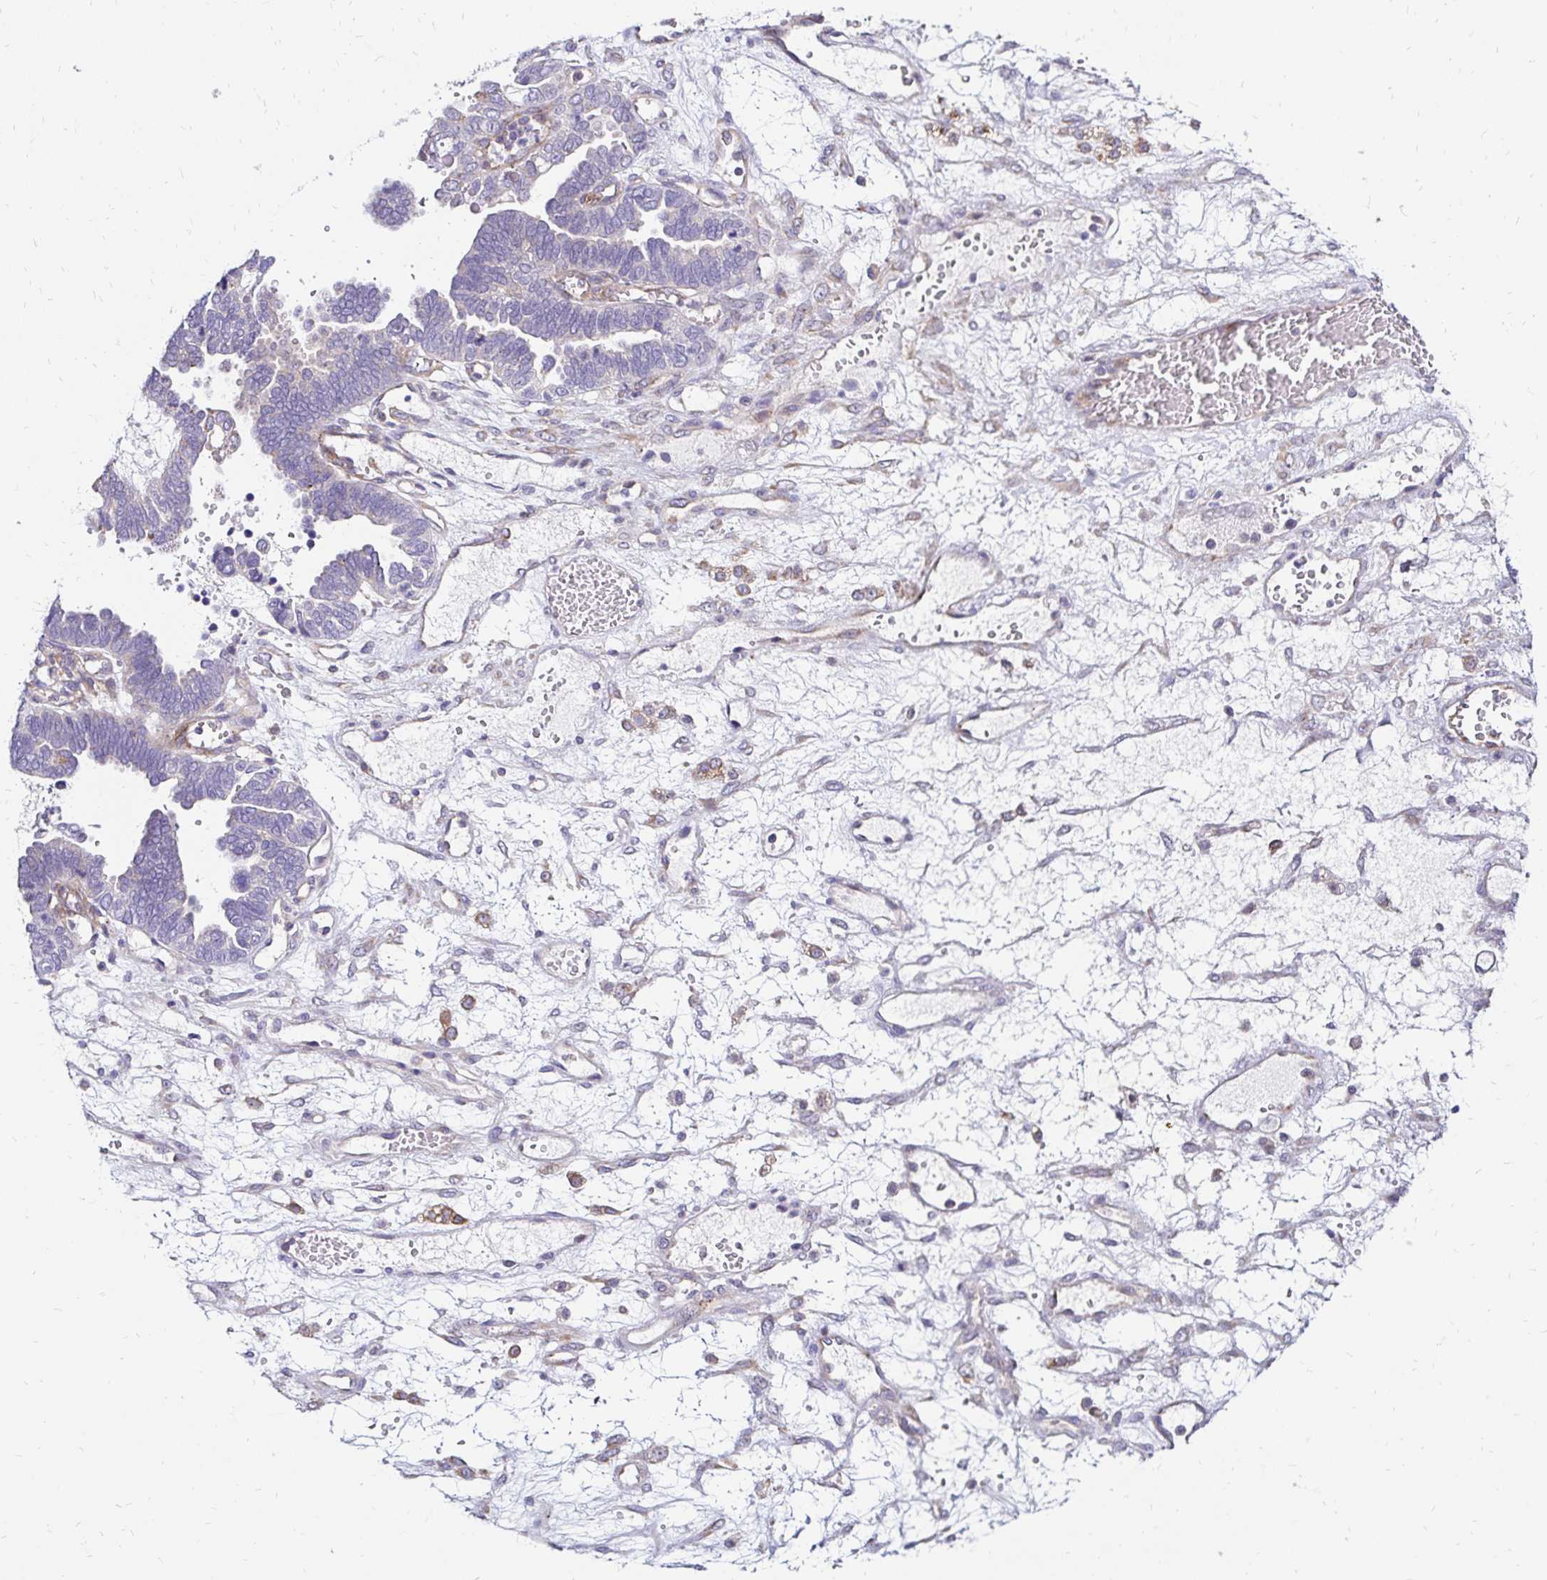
{"staining": {"intensity": "negative", "quantity": "none", "location": "none"}, "tissue": "ovarian cancer", "cell_type": "Tumor cells", "image_type": "cancer", "snomed": [{"axis": "morphology", "description": "Cystadenocarcinoma, serous, NOS"}, {"axis": "topography", "description": "Ovary"}], "caption": "A high-resolution photomicrograph shows IHC staining of ovarian cancer, which displays no significant staining in tumor cells.", "gene": "IDUA", "patient": {"sex": "female", "age": 51}}